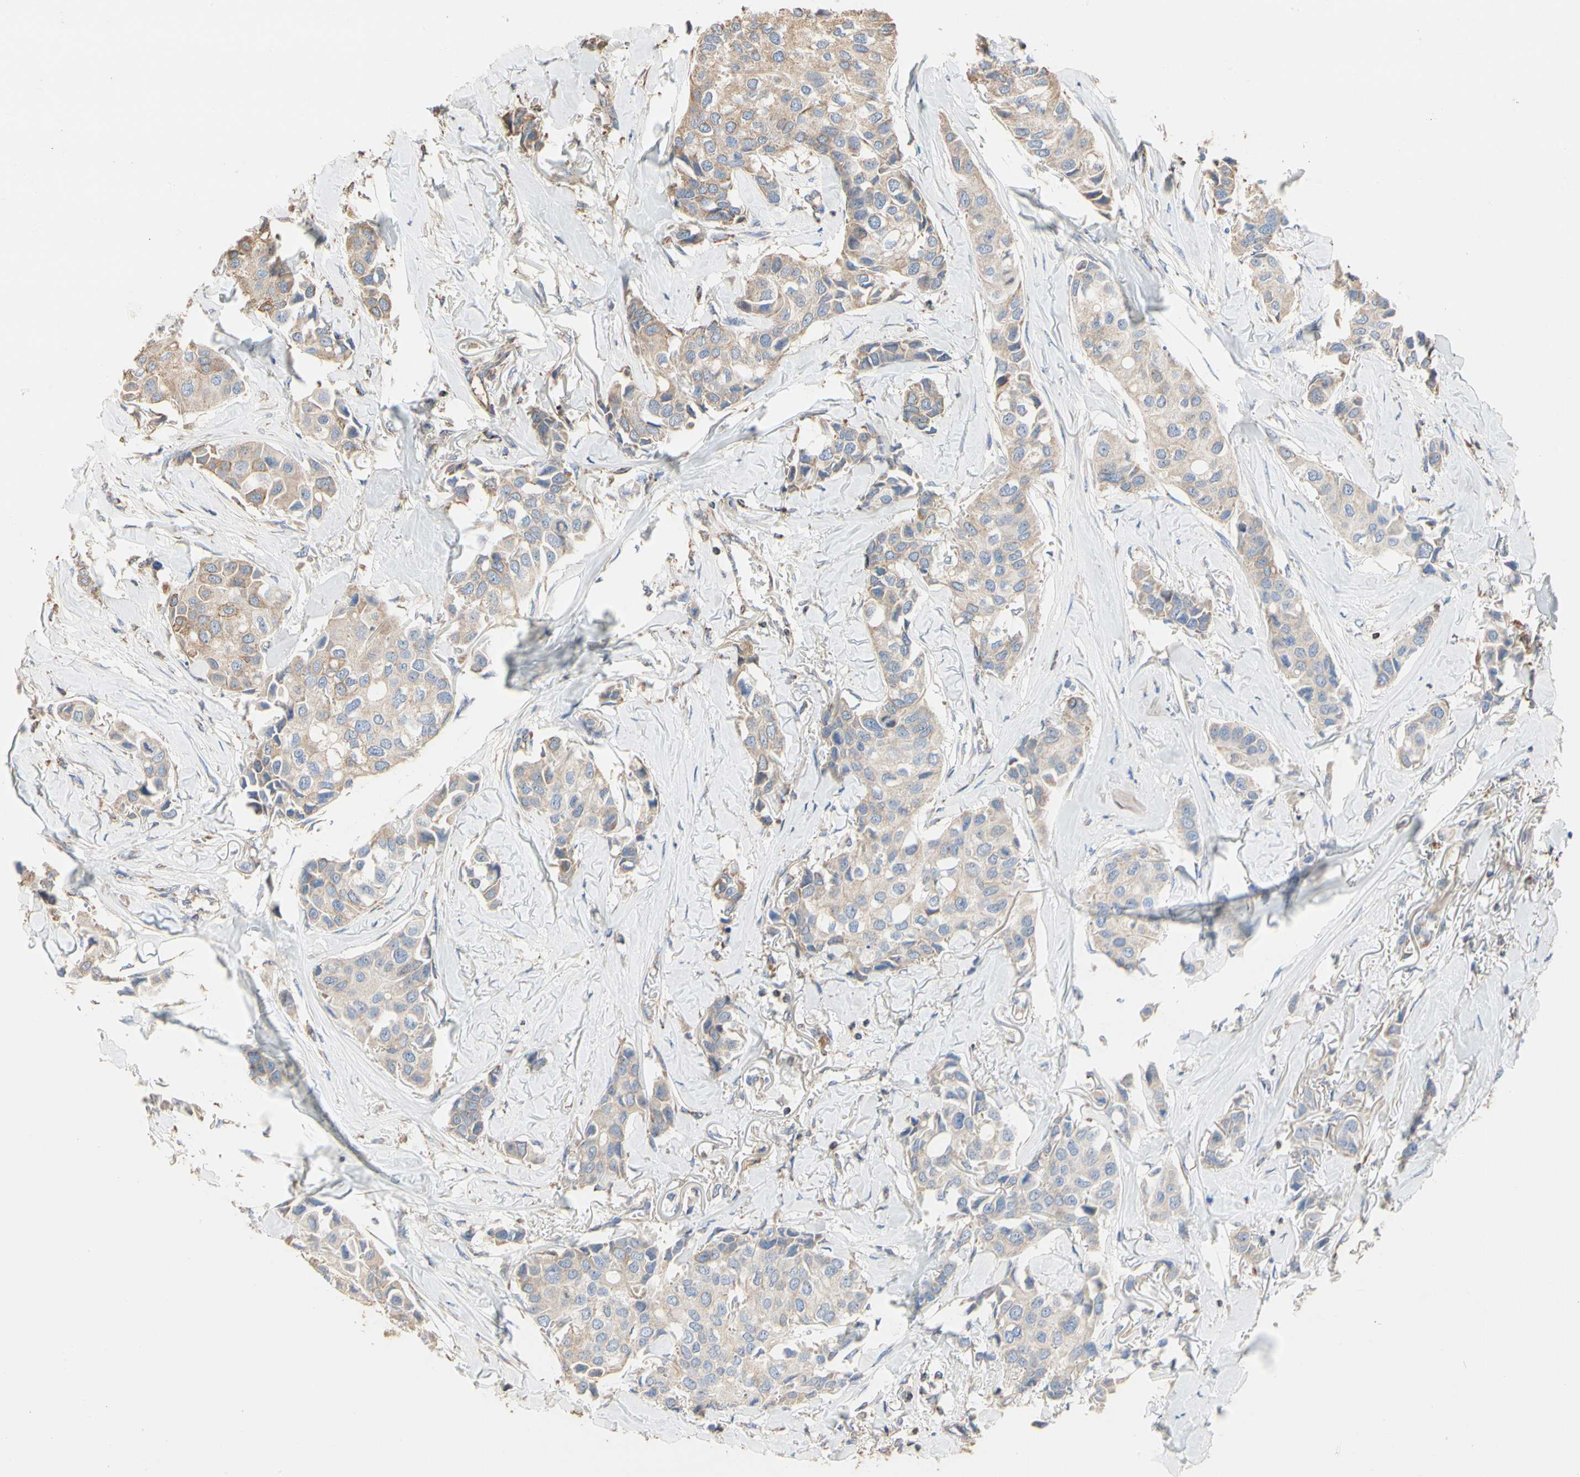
{"staining": {"intensity": "weak", "quantity": "25%-75%", "location": "cytoplasmic/membranous"}, "tissue": "breast cancer", "cell_type": "Tumor cells", "image_type": "cancer", "snomed": [{"axis": "morphology", "description": "Duct carcinoma"}, {"axis": "topography", "description": "Breast"}], "caption": "Immunohistochemistry of breast cancer demonstrates low levels of weak cytoplasmic/membranous expression in about 25%-75% of tumor cells.", "gene": "TUBA1A", "patient": {"sex": "female", "age": 80}}